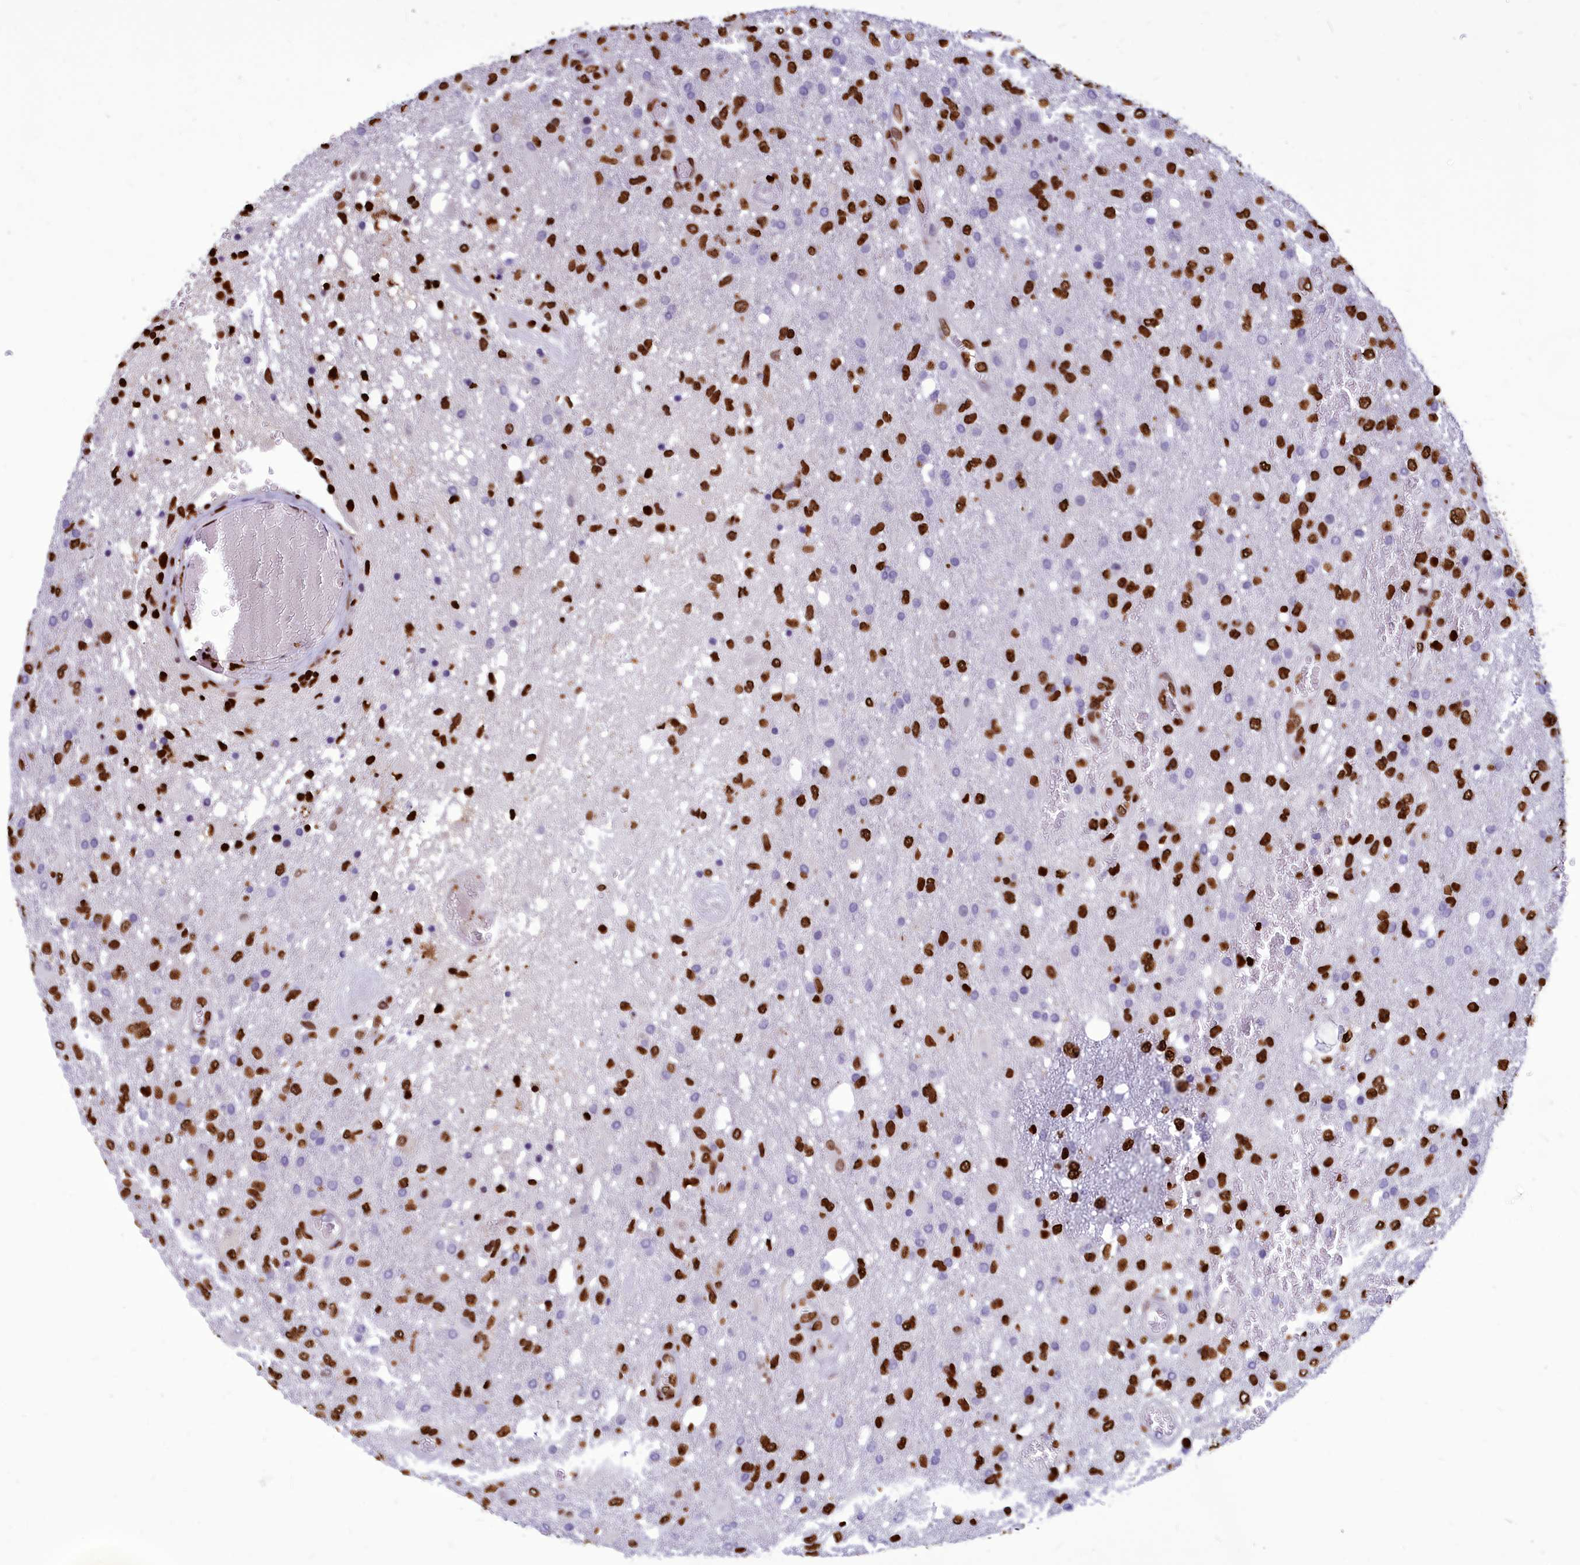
{"staining": {"intensity": "strong", "quantity": "25%-75%", "location": "nuclear"}, "tissue": "glioma", "cell_type": "Tumor cells", "image_type": "cancer", "snomed": [{"axis": "morphology", "description": "Glioma, malignant, High grade"}, {"axis": "topography", "description": "Brain"}], "caption": "An immunohistochemistry micrograph of tumor tissue is shown. Protein staining in brown labels strong nuclear positivity in glioma within tumor cells.", "gene": "AKAP17A", "patient": {"sex": "female", "age": 74}}